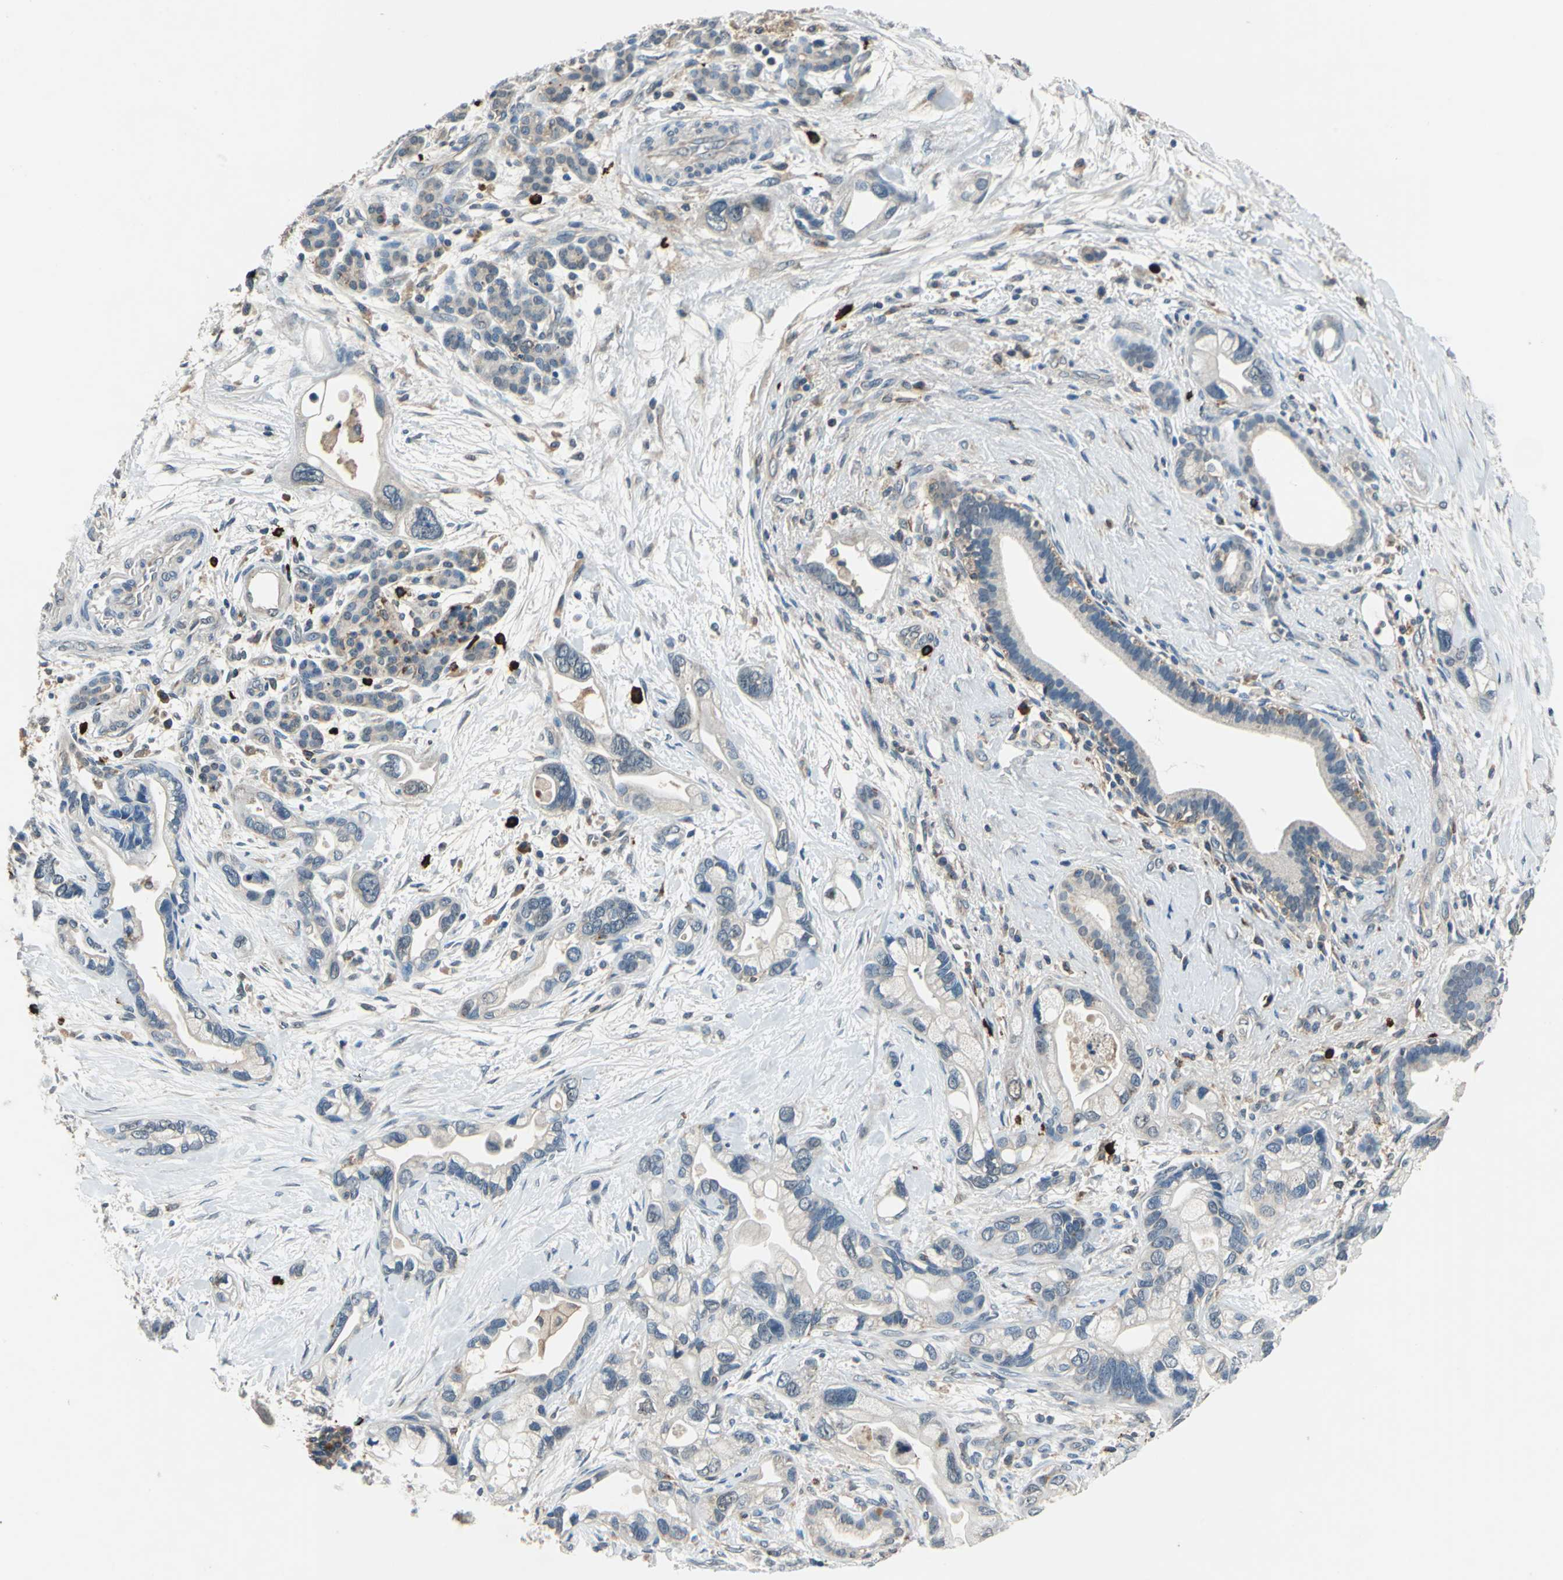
{"staining": {"intensity": "weak", "quantity": "25%-75%", "location": "cytoplasmic/membranous"}, "tissue": "pancreatic cancer", "cell_type": "Tumor cells", "image_type": "cancer", "snomed": [{"axis": "morphology", "description": "Adenocarcinoma, NOS"}, {"axis": "topography", "description": "Pancreas"}], "caption": "The photomicrograph shows immunohistochemical staining of adenocarcinoma (pancreatic). There is weak cytoplasmic/membranous expression is seen in about 25%-75% of tumor cells. (brown staining indicates protein expression, while blue staining denotes nuclei).", "gene": "SLC19A2", "patient": {"sex": "female", "age": 77}}